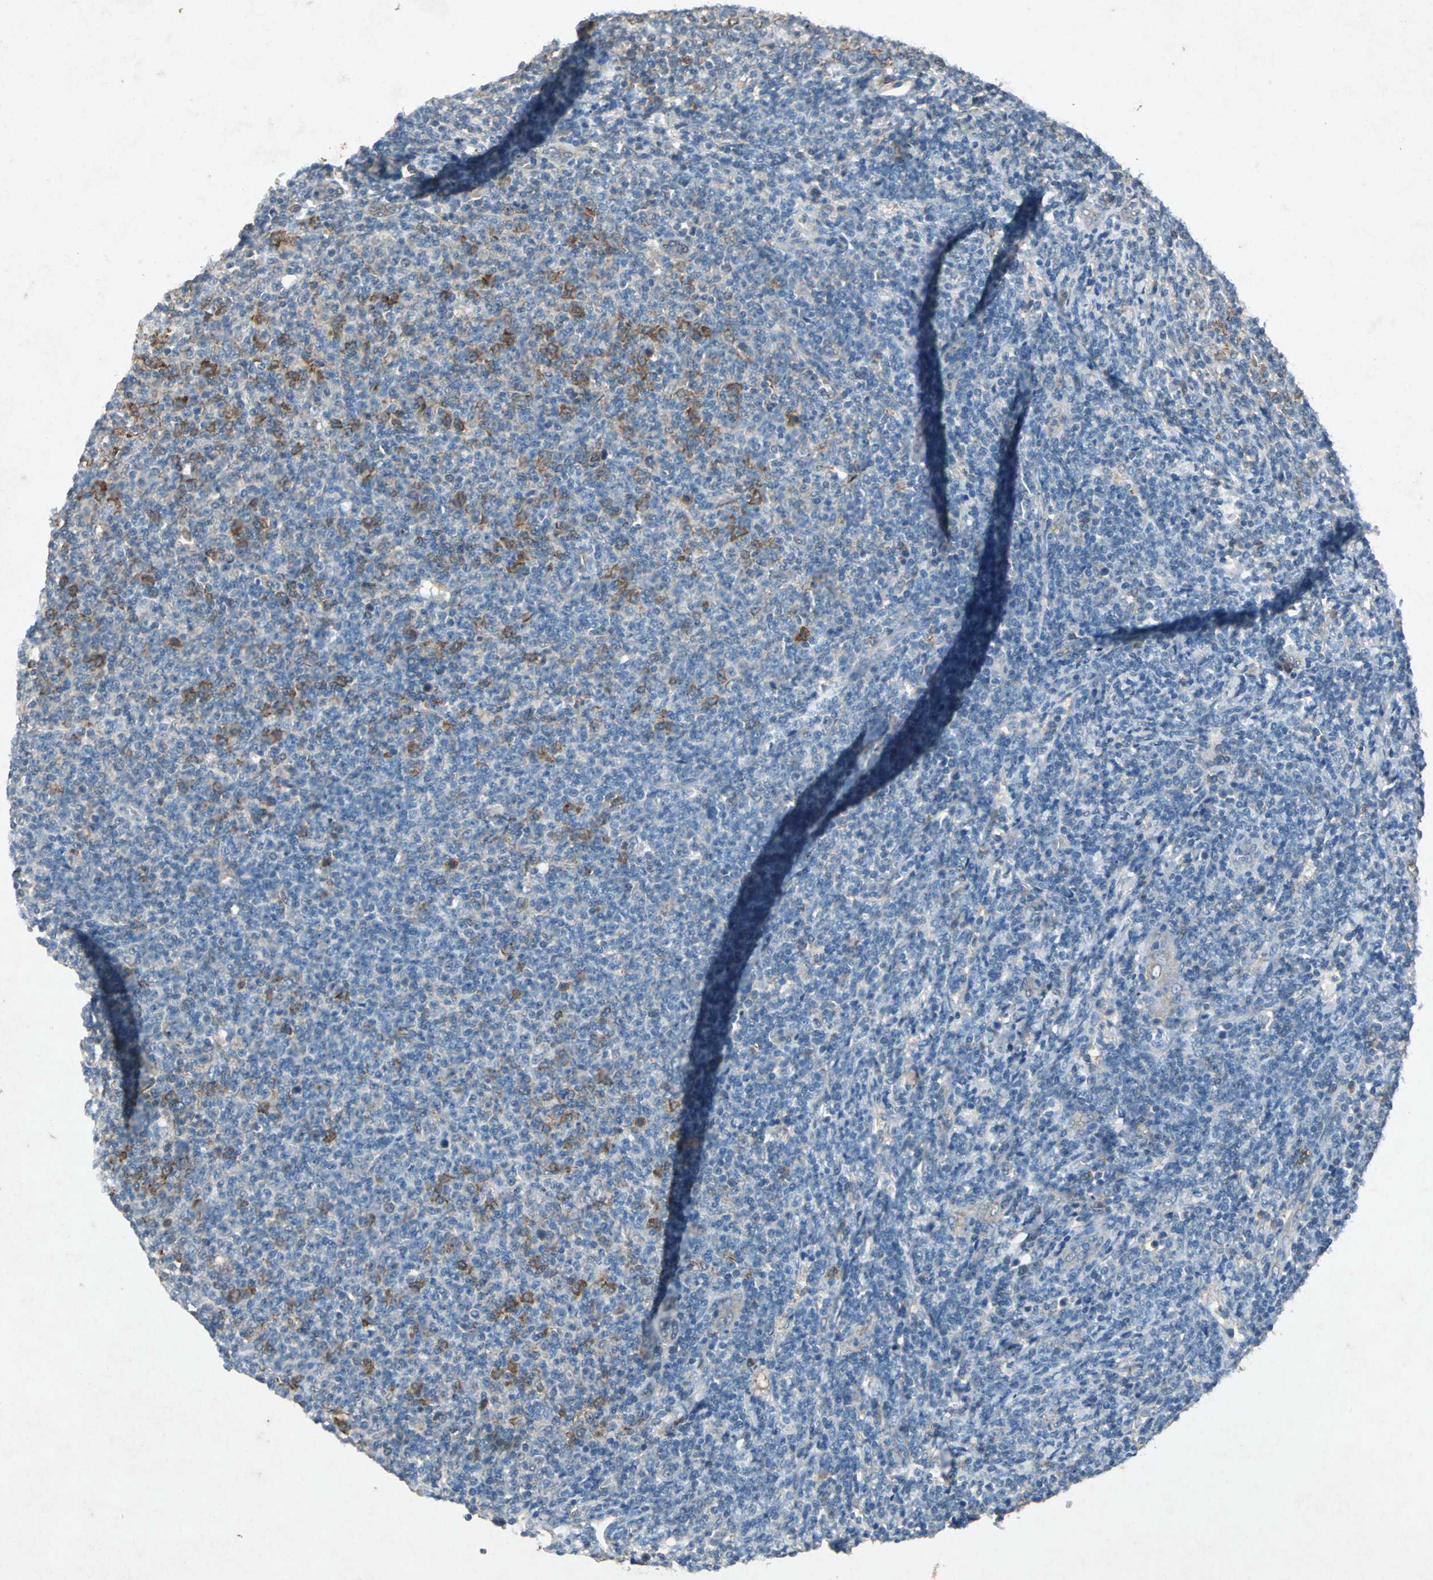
{"staining": {"intensity": "moderate", "quantity": "<25%", "location": "cytoplasmic/membranous"}, "tissue": "lymphoma", "cell_type": "Tumor cells", "image_type": "cancer", "snomed": [{"axis": "morphology", "description": "Malignant lymphoma, non-Hodgkin's type, Low grade"}, {"axis": "topography", "description": "Lymph node"}], "caption": "Protein expression analysis of human lymphoma reveals moderate cytoplasmic/membranous positivity in about <25% of tumor cells.", "gene": "HSP90AB1", "patient": {"sex": "male", "age": 66}}